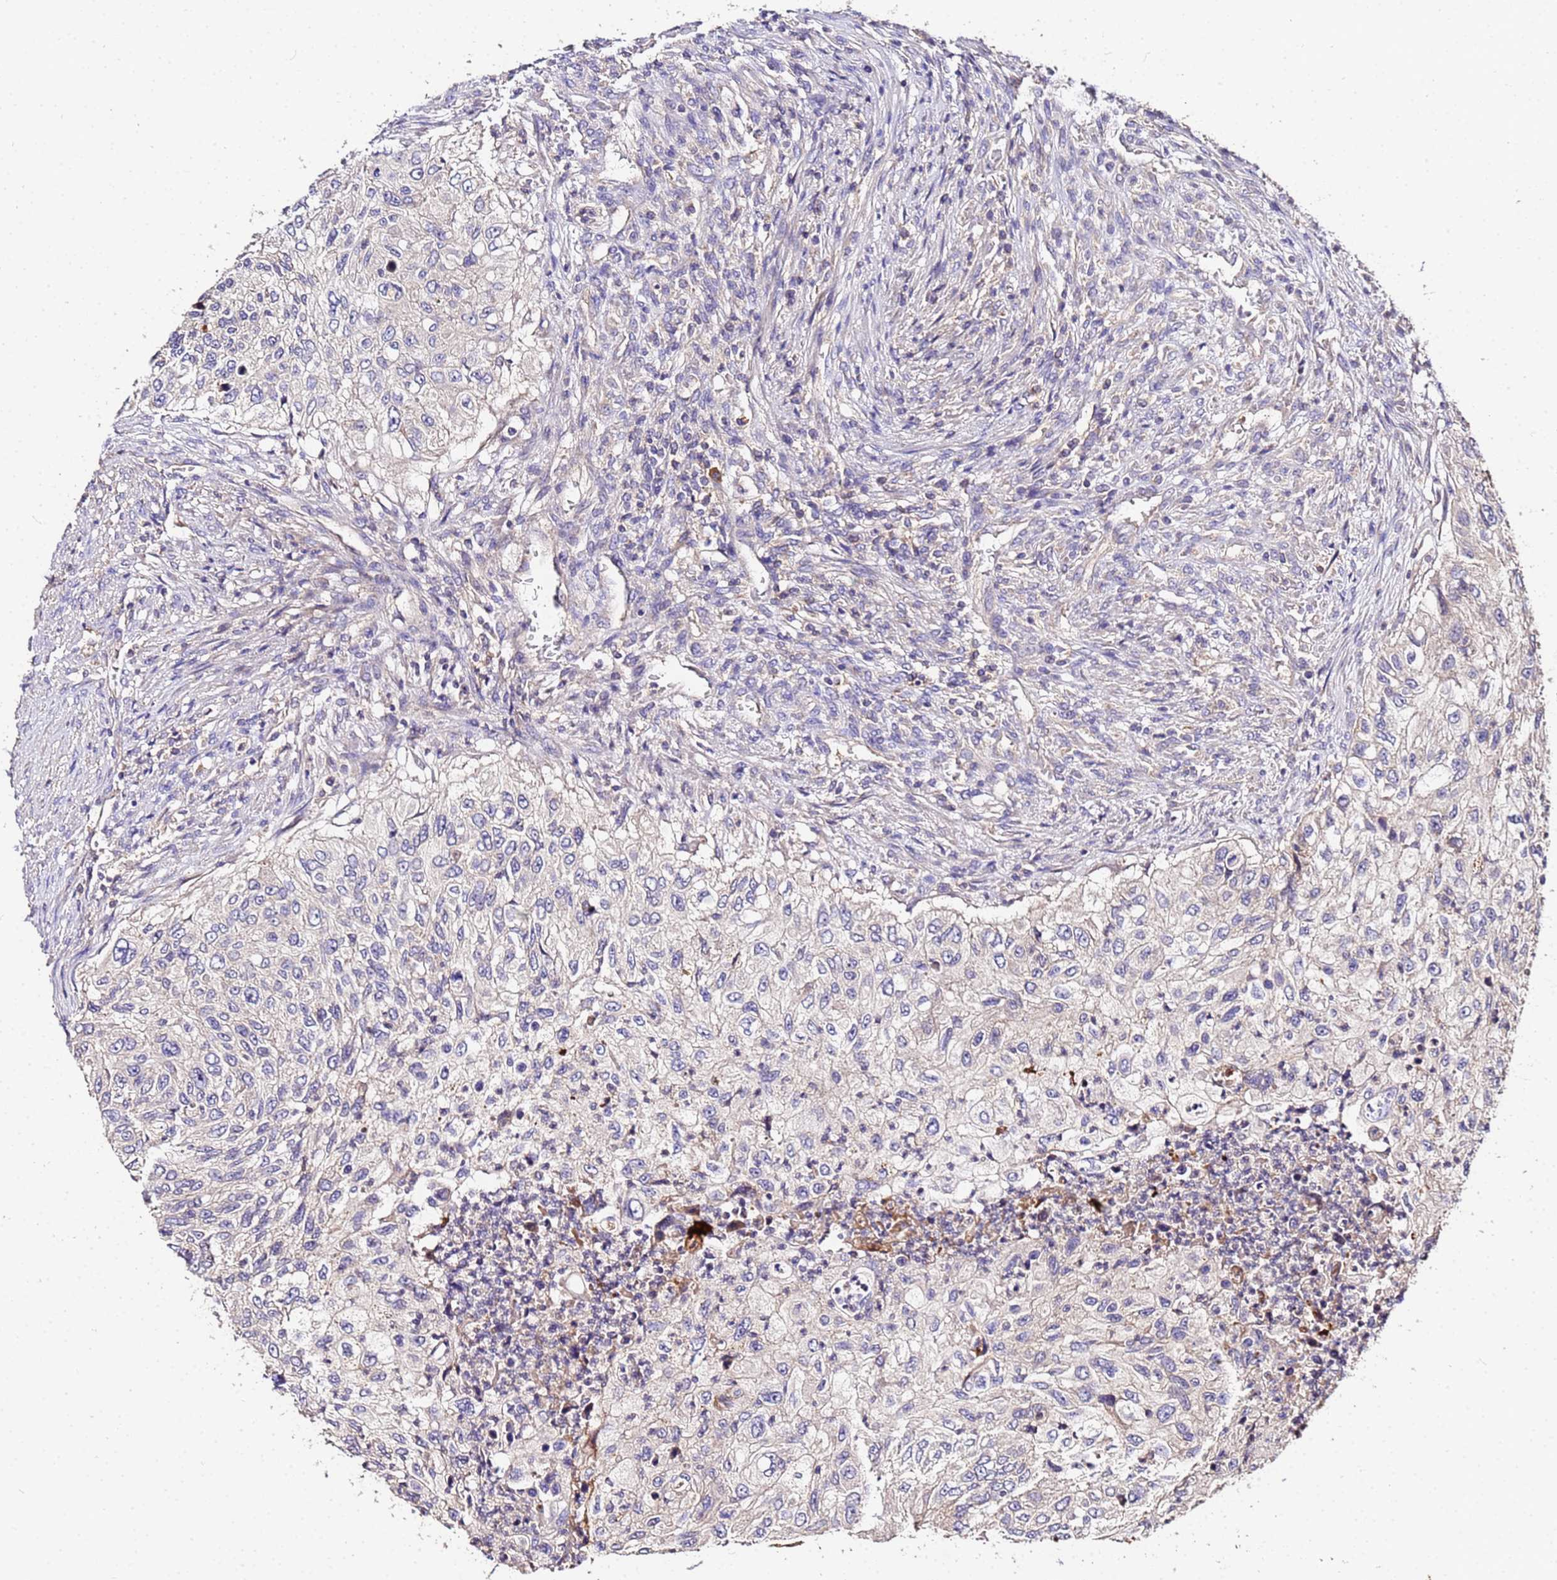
{"staining": {"intensity": "negative", "quantity": "none", "location": "none"}, "tissue": "urothelial cancer", "cell_type": "Tumor cells", "image_type": "cancer", "snomed": [{"axis": "morphology", "description": "Urothelial carcinoma, High grade"}, {"axis": "topography", "description": "Urinary bladder"}], "caption": "Tumor cells are negative for protein expression in human urothelial cancer.", "gene": "MTERF1", "patient": {"sex": "female", "age": 60}}